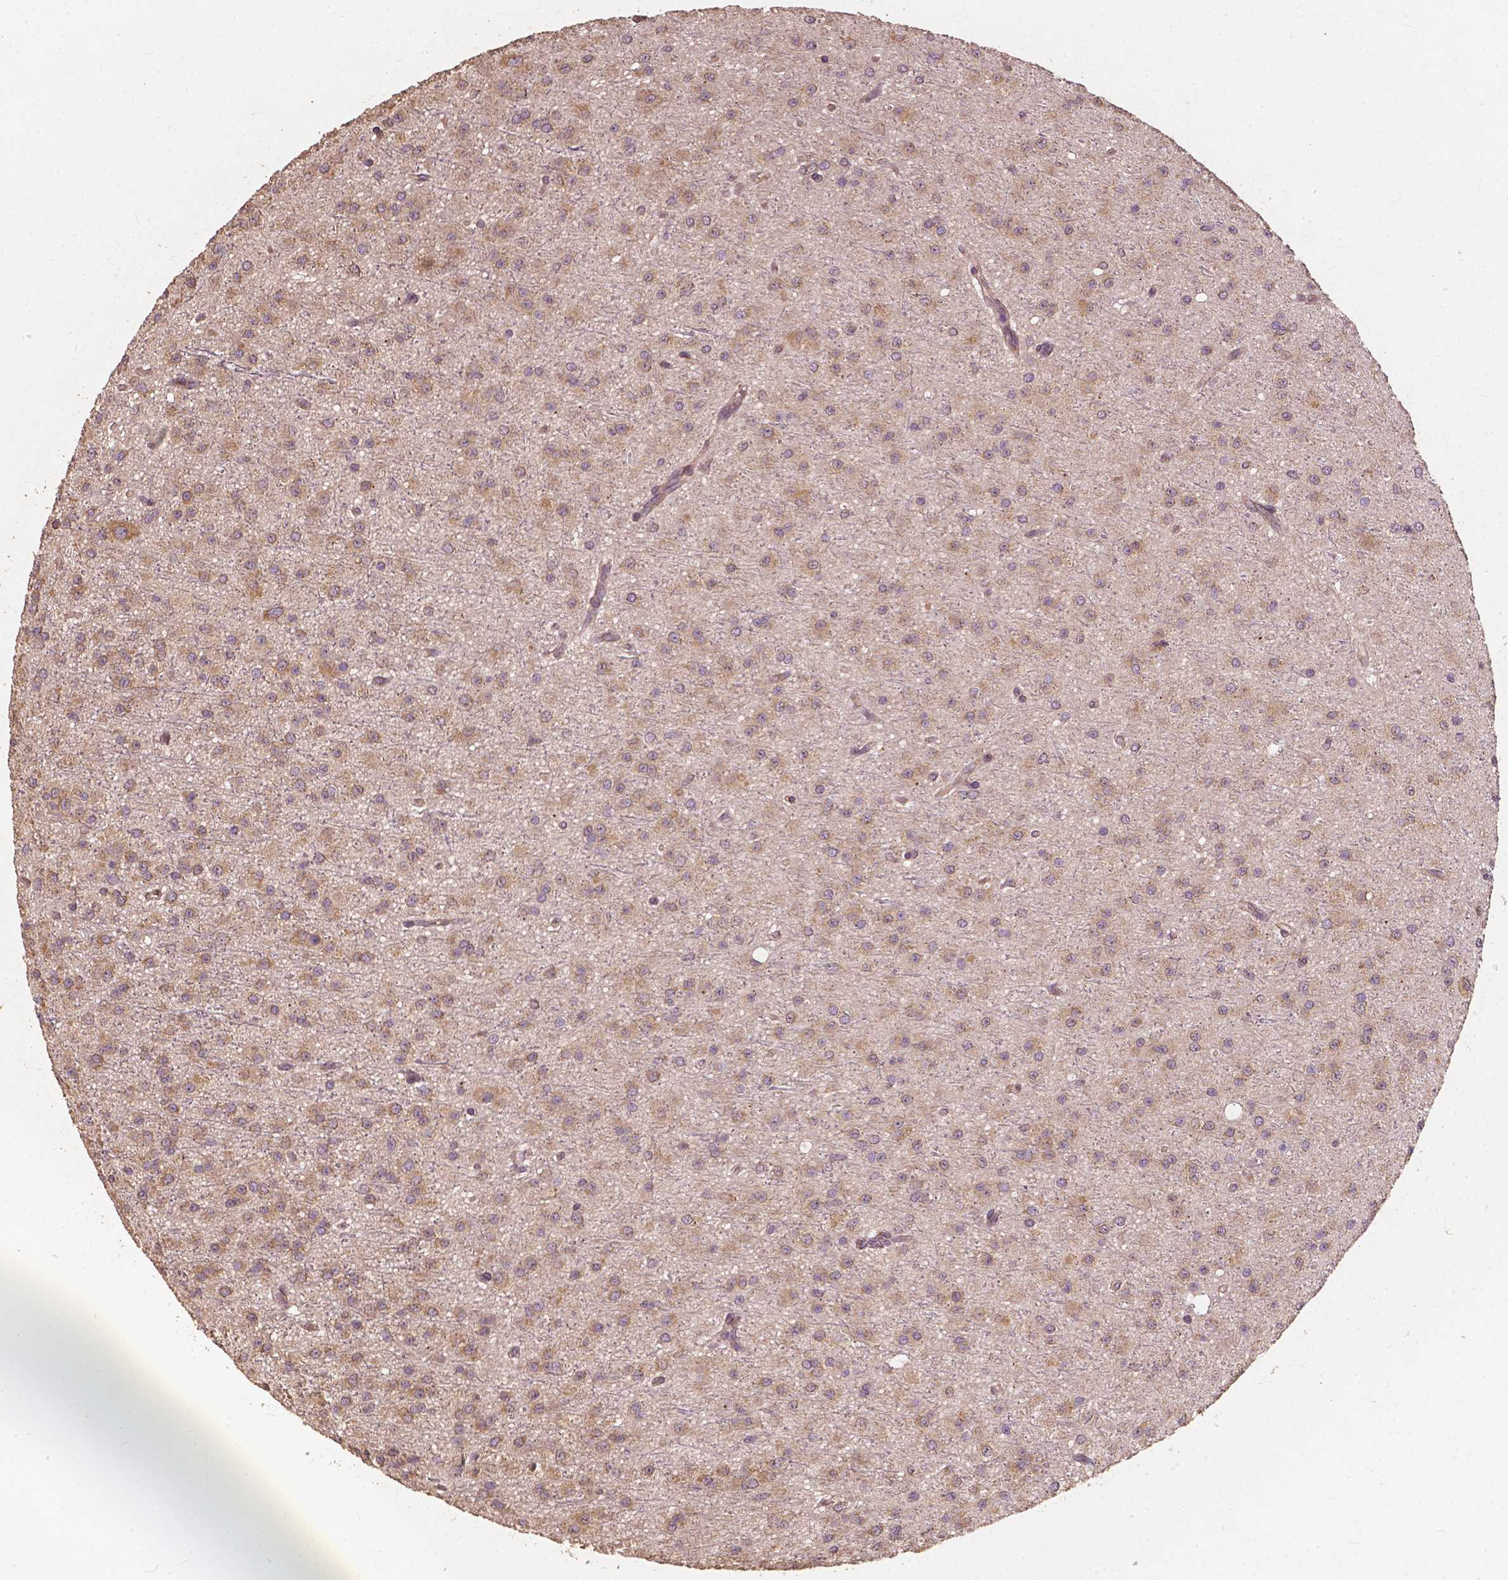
{"staining": {"intensity": "moderate", "quantity": "25%-75%", "location": "cytoplasmic/membranous"}, "tissue": "glioma", "cell_type": "Tumor cells", "image_type": "cancer", "snomed": [{"axis": "morphology", "description": "Glioma, malignant, Low grade"}, {"axis": "topography", "description": "Brain"}], "caption": "Glioma stained with IHC displays moderate cytoplasmic/membranous positivity in about 25%-75% of tumor cells. Using DAB (3,3'-diaminobenzidine) (brown) and hematoxylin (blue) stains, captured at high magnification using brightfield microscopy.", "gene": "G3BP1", "patient": {"sex": "male", "age": 27}}